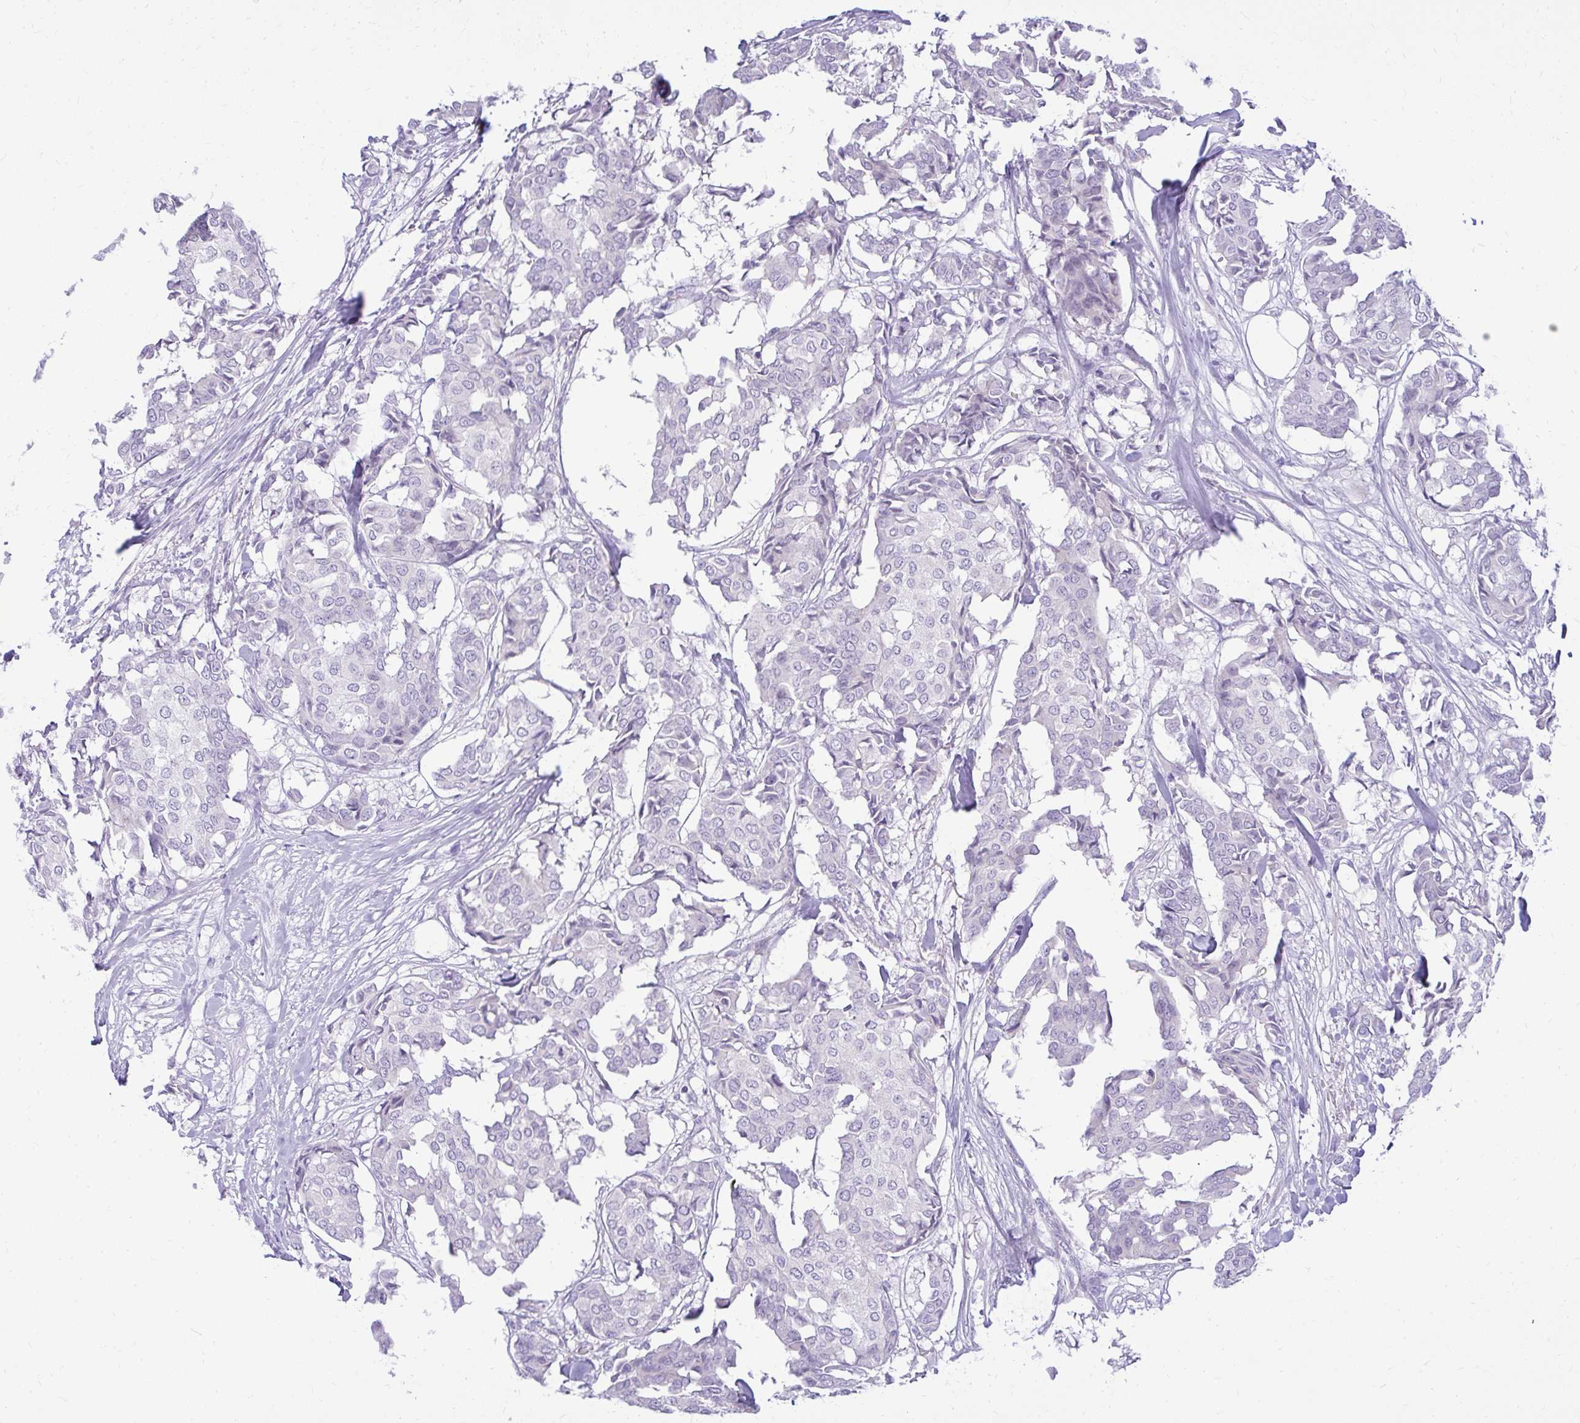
{"staining": {"intensity": "negative", "quantity": "none", "location": "none"}, "tissue": "breast cancer", "cell_type": "Tumor cells", "image_type": "cancer", "snomed": [{"axis": "morphology", "description": "Duct carcinoma"}, {"axis": "topography", "description": "Breast"}], "caption": "IHC of human breast infiltrating ductal carcinoma reveals no positivity in tumor cells.", "gene": "PRAP1", "patient": {"sex": "female", "age": 75}}